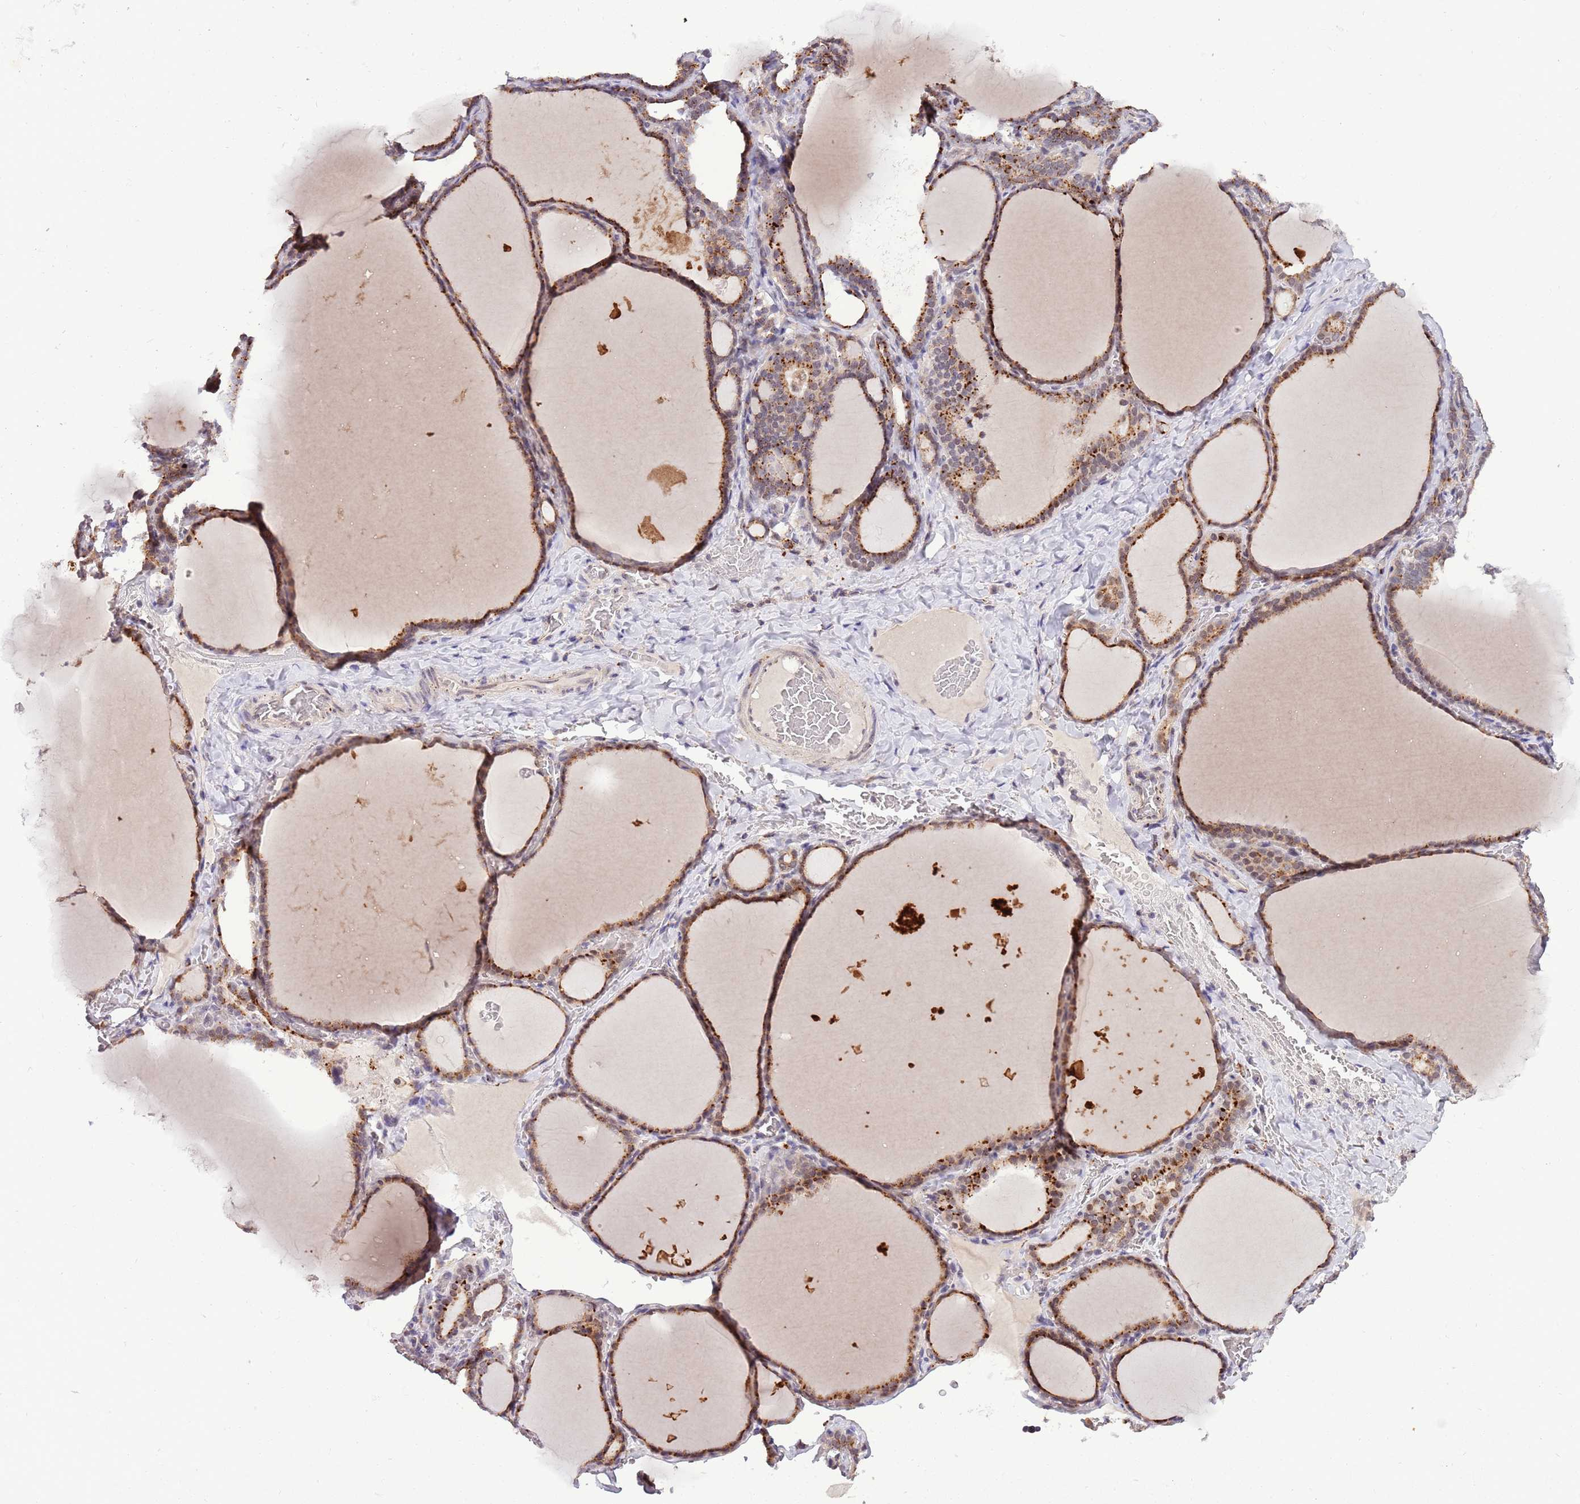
{"staining": {"intensity": "strong", "quantity": ">75%", "location": "cytoplasmic/membranous"}, "tissue": "thyroid gland", "cell_type": "Glandular cells", "image_type": "normal", "snomed": [{"axis": "morphology", "description": "Normal tissue, NOS"}, {"axis": "topography", "description": "Thyroid gland"}], "caption": "The immunohistochemical stain labels strong cytoplasmic/membranous staining in glandular cells of benign thyroid gland. Using DAB (3,3'-diaminobenzidine) (brown) and hematoxylin (blue) stains, captured at high magnification using brightfield microscopy.", "gene": "TRIM27", "patient": {"sex": "female", "age": 39}}